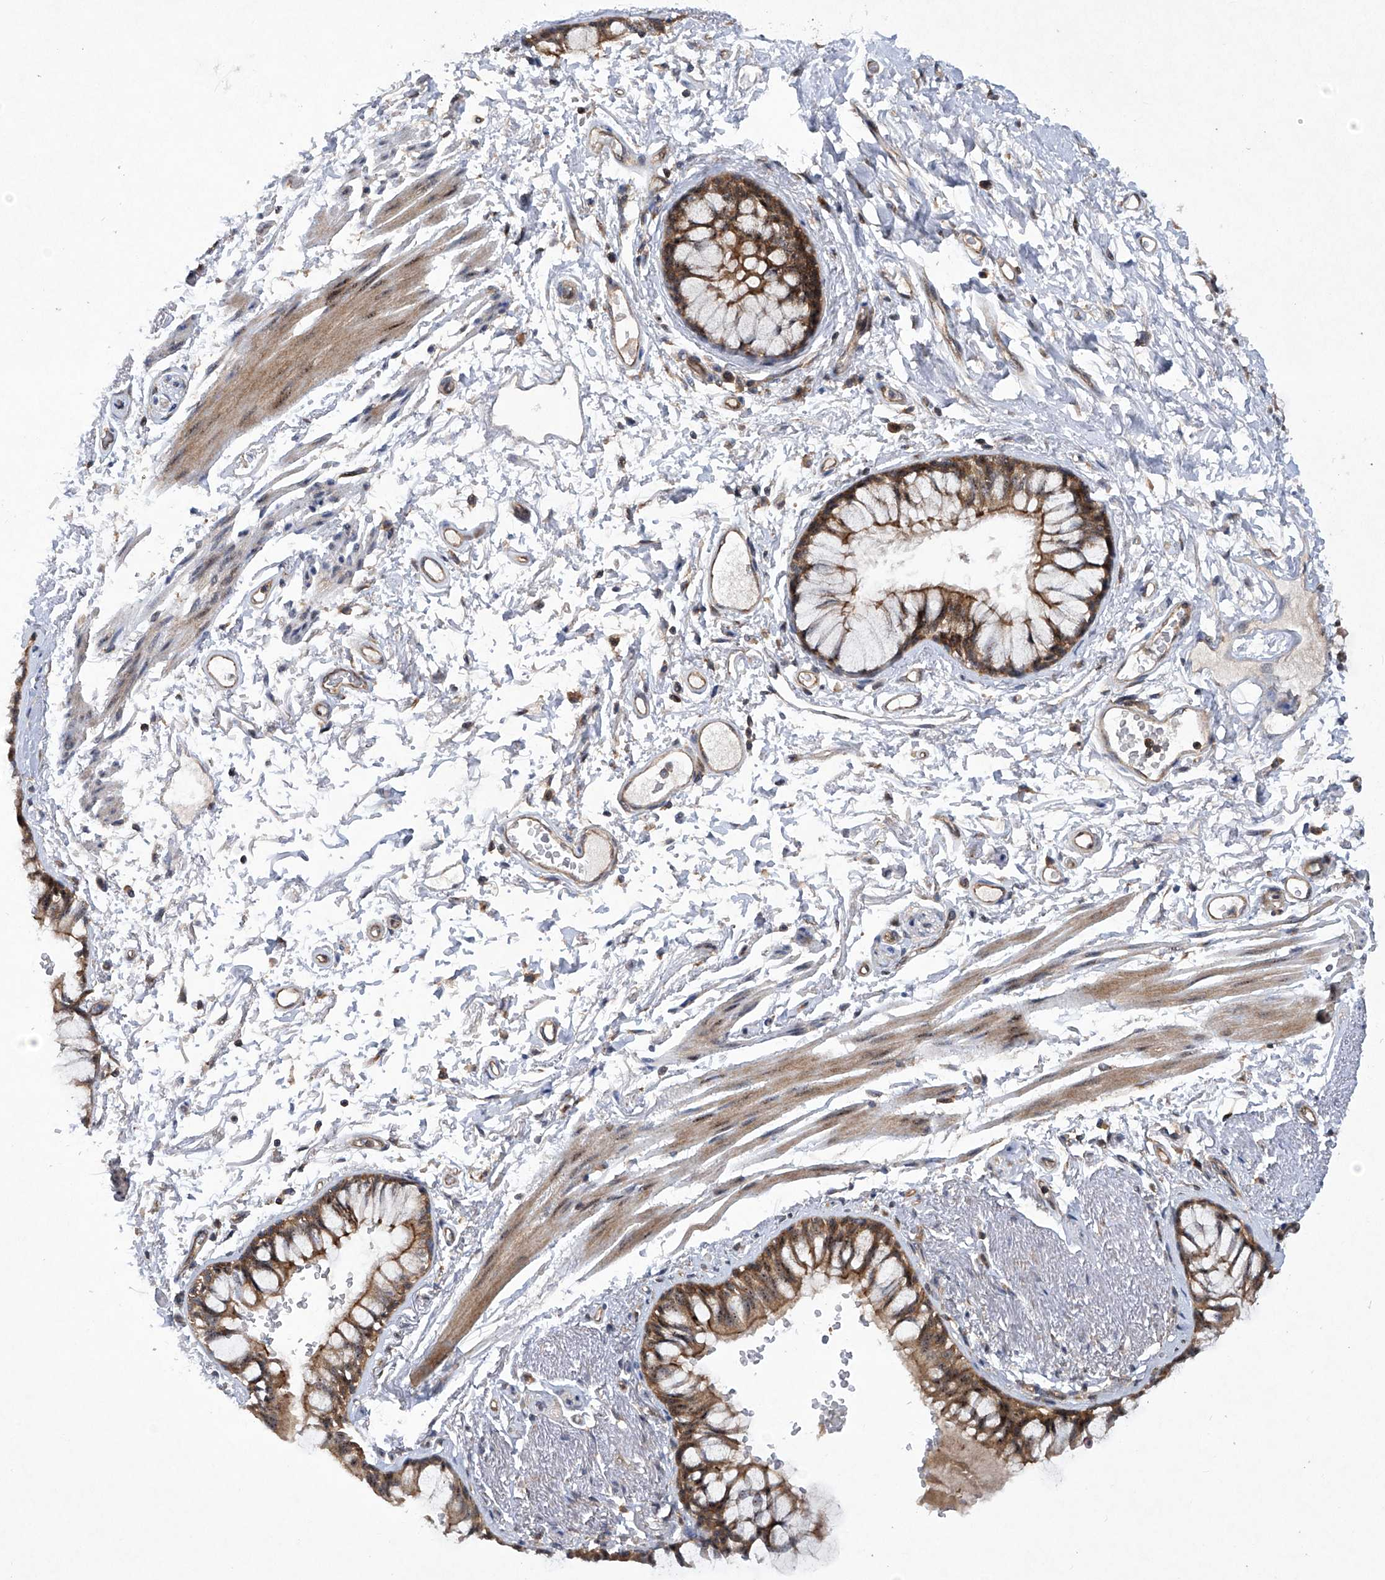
{"staining": {"intensity": "moderate", "quantity": ">75%", "location": "cytoplasmic/membranous"}, "tissue": "bronchus", "cell_type": "Respiratory epithelial cells", "image_type": "normal", "snomed": [{"axis": "morphology", "description": "Normal tissue, NOS"}, {"axis": "topography", "description": "Cartilage tissue"}, {"axis": "topography", "description": "Bronchus"}], "caption": "Human bronchus stained with a protein marker reveals moderate staining in respiratory epithelial cells.", "gene": "CISH", "patient": {"sex": "female", "age": 73}}